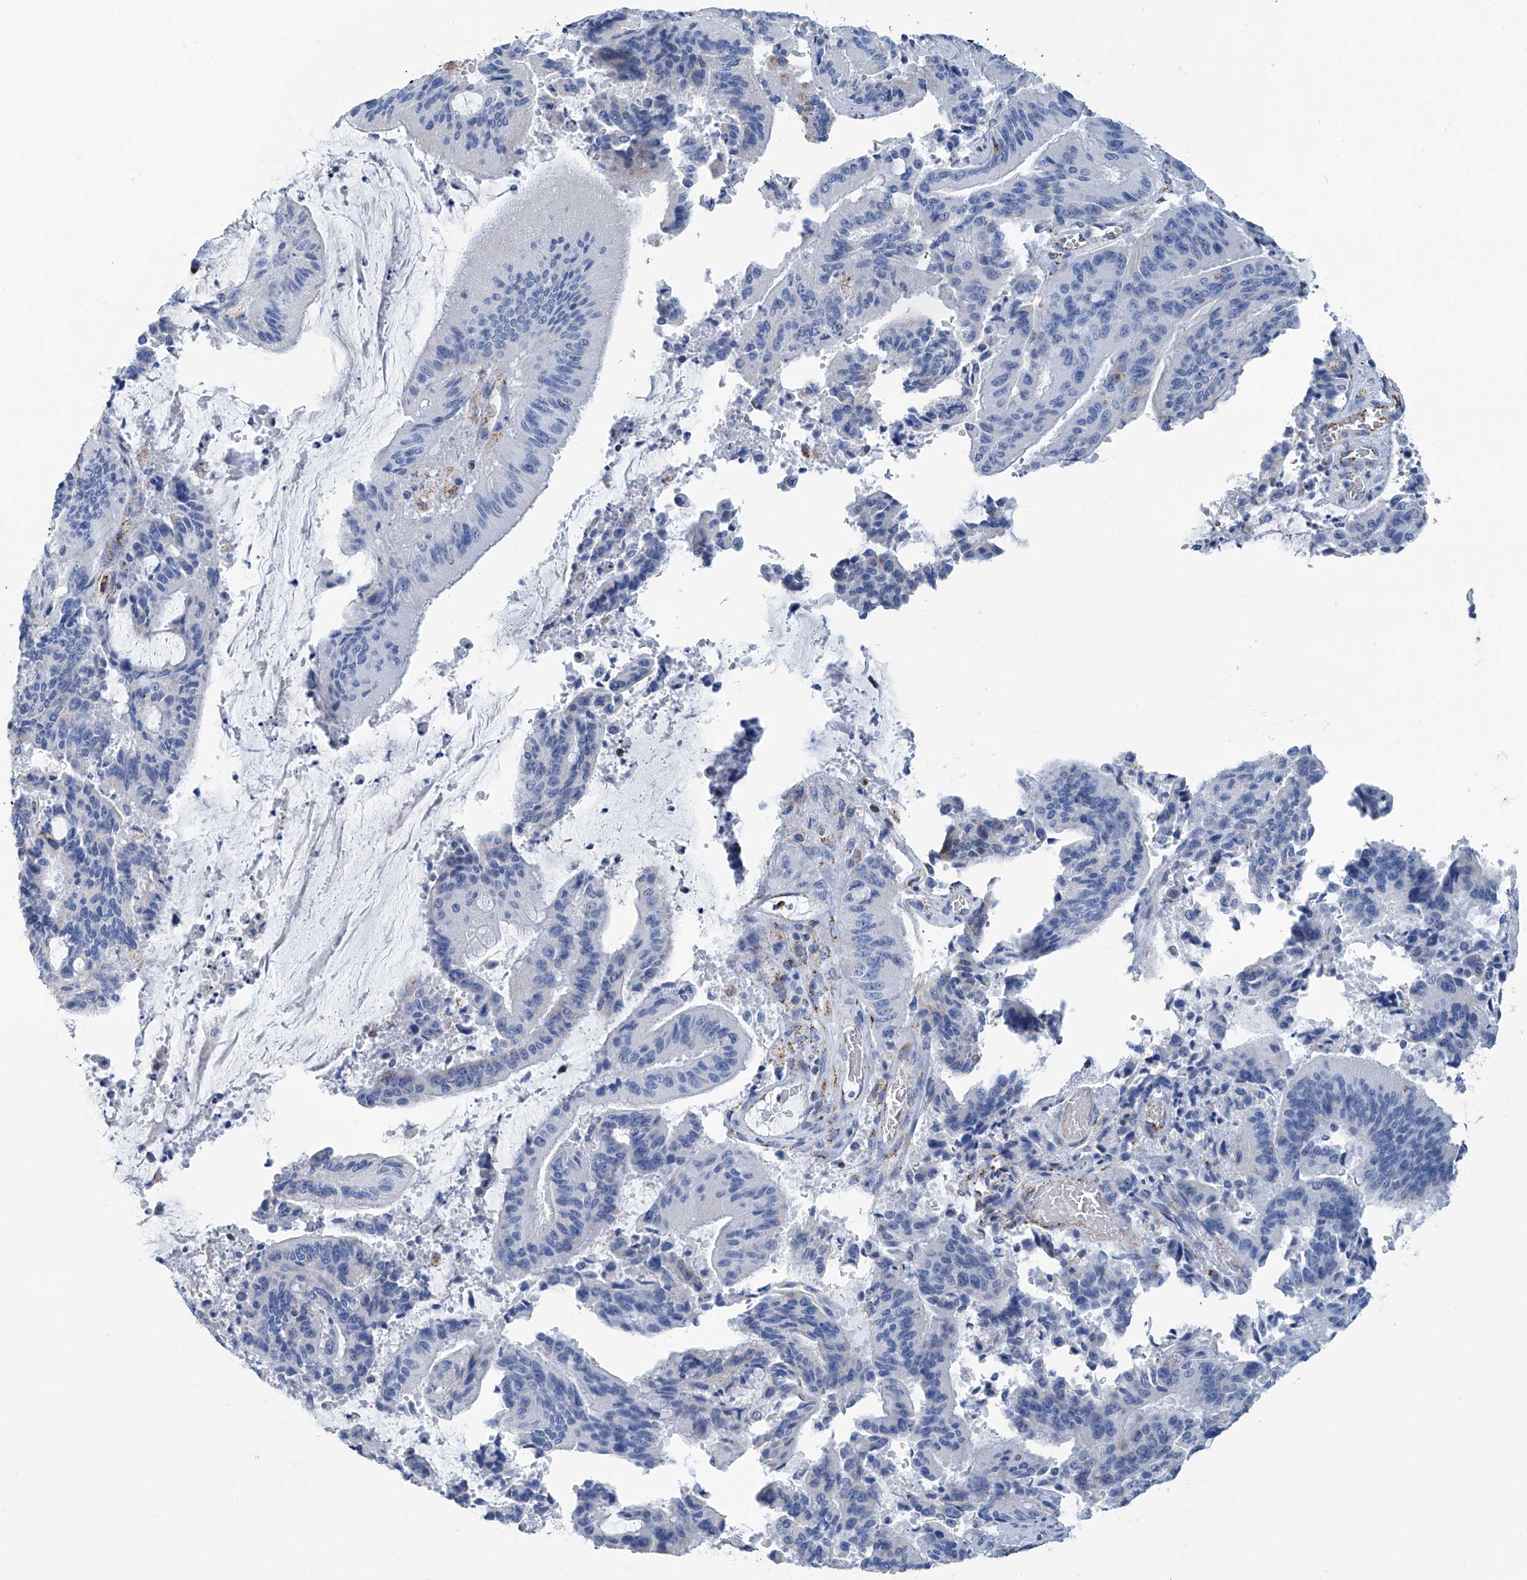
{"staining": {"intensity": "negative", "quantity": "none", "location": "none"}, "tissue": "liver cancer", "cell_type": "Tumor cells", "image_type": "cancer", "snomed": [{"axis": "morphology", "description": "Normal tissue, NOS"}, {"axis": "morphology", "description": "Cholangiocarcinoma"}, {"axis": "topography", "description": "Liver"}, {"axis": "topography", "description": "Peripheral nerve tissue"}], "caption": "Tumor cells are negative for protein expression in human liver cancer.", "gene": "MT-ND1", "patient": {"sex": "female", "age": 73}}